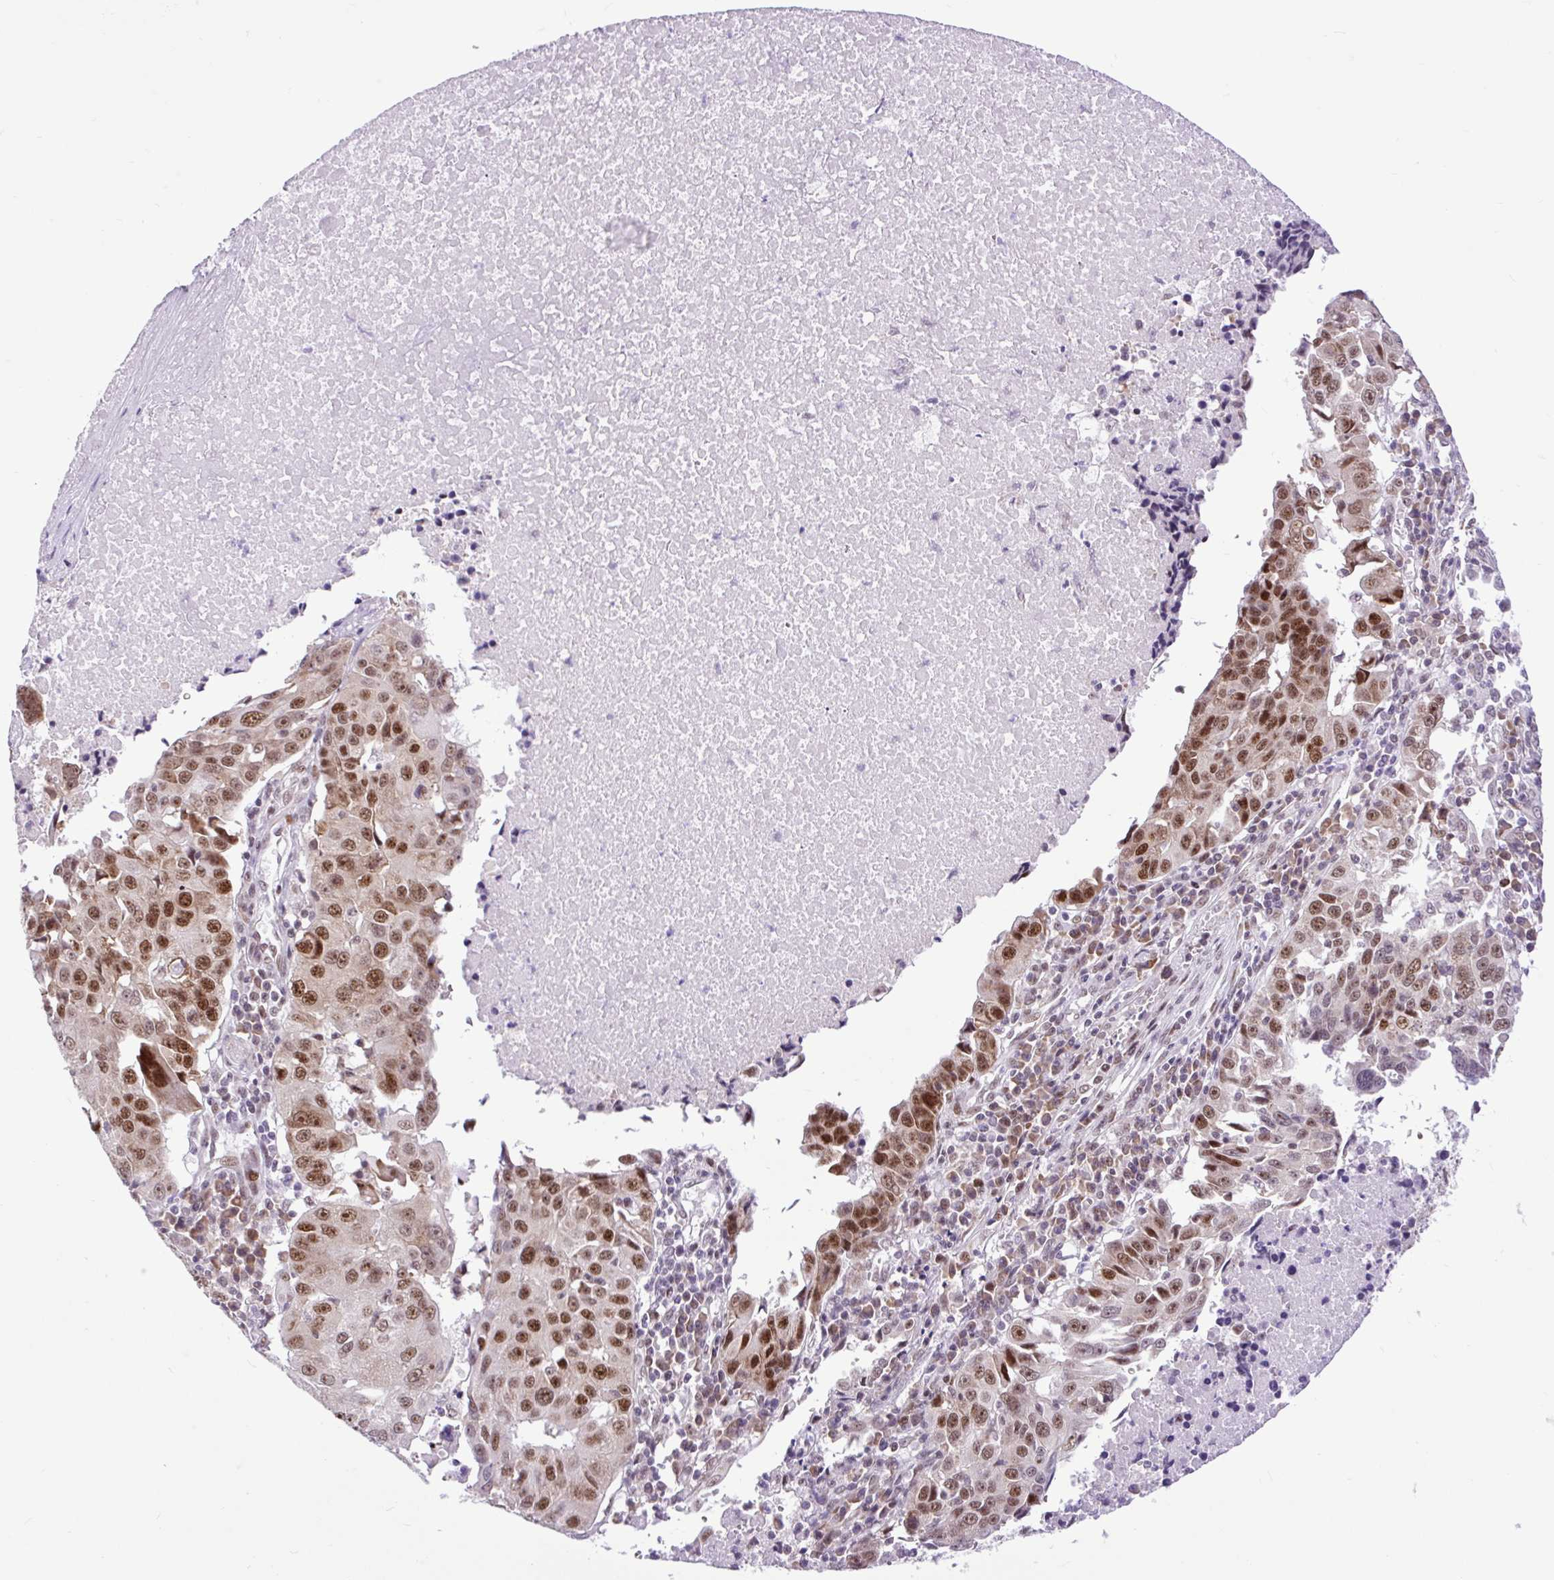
{"staining": {"intensity": "moderate", "quantity": ">75%", "location": "nuclear"}, "tissue": "lung cancer", "cell_type": "Tumor cells", "image_type": "cancer", "snomed": [{"axis": "morphology", "description": "Squamous cell carcinoma, NOS"}, {"axis": "topography", "description": "Lung"}], "caption": "Immunohistochemical staining of human lung cancer reveals medium levels of moderate nuclear expression in about >75% of tumor cells.", "gene": "CLK2", "patient": {"sex": "female", "age": 66}}